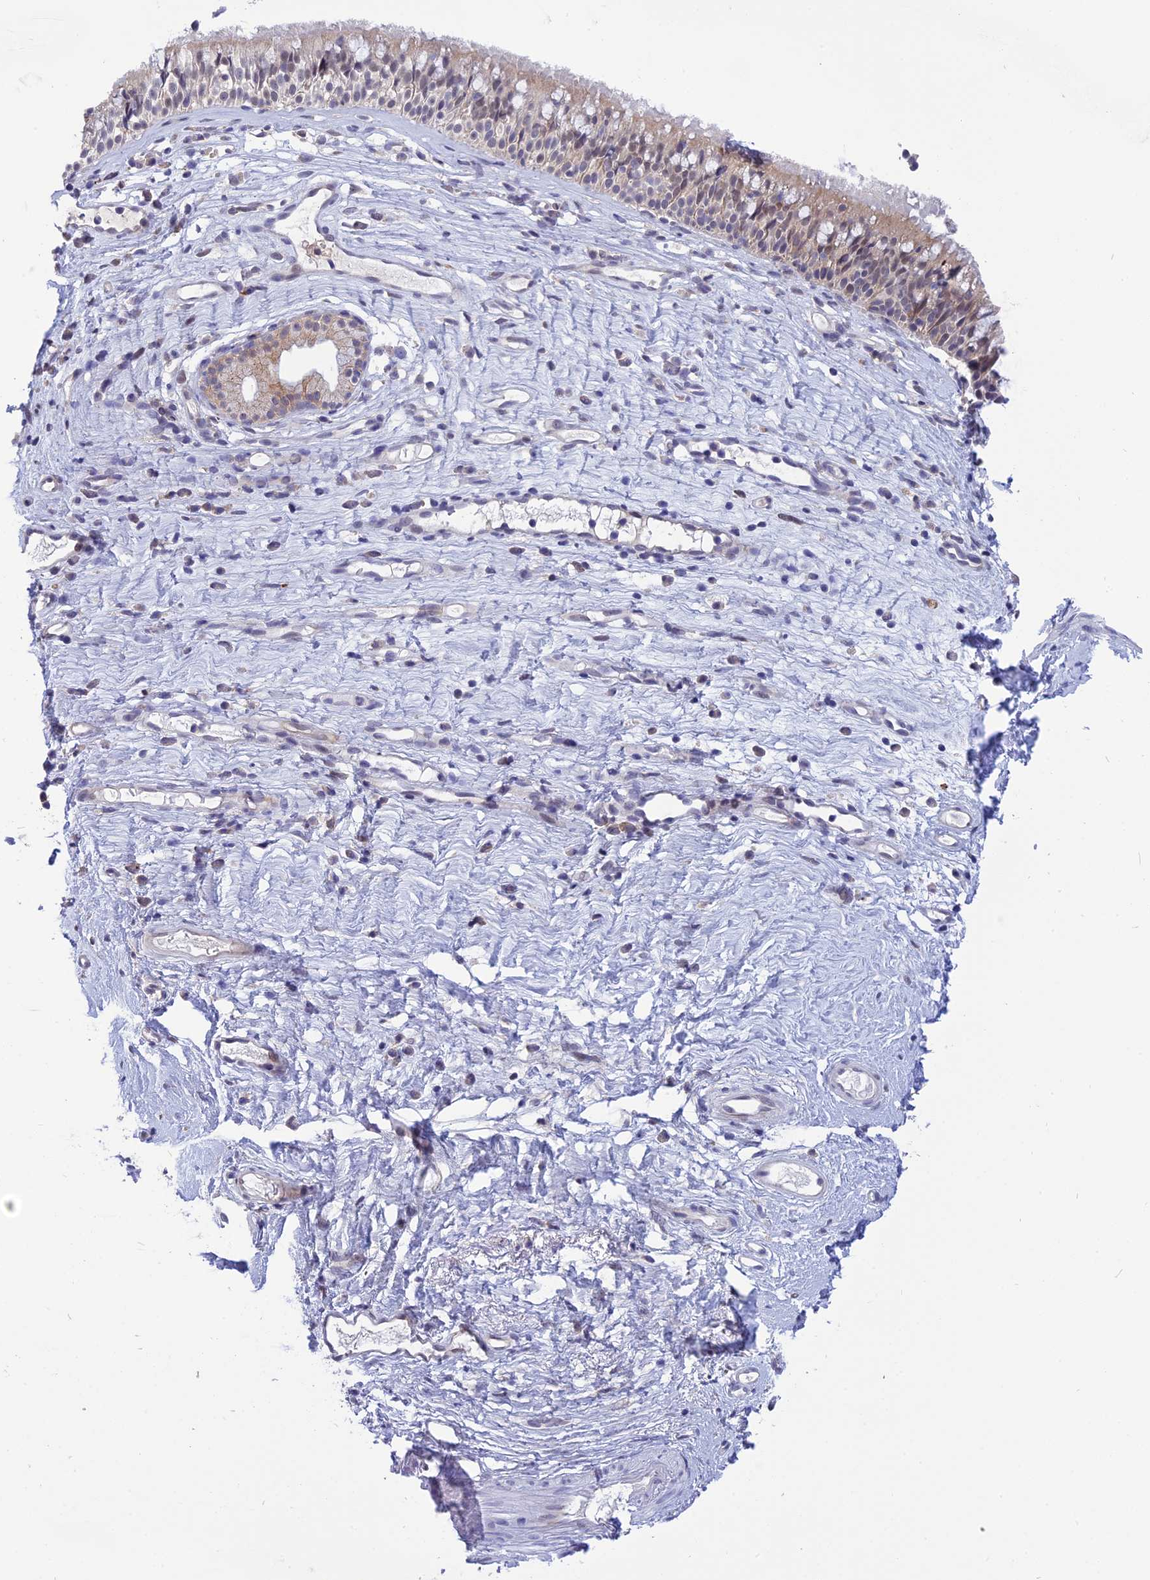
{"staining": {"intensity": "weak", "quantity": "<25%", "location": "cytoplasmic/membranous,nuclear"}, "tissue": "nasopharynx", "cell_type": "Respiratory epithelial cells", "image_type": "normal", "snomed": [{"axis": "morphology", "description": "Normal tissue, NOS"}, {"axis": "morphology", "description": "Inflammation, NOS"}, {"axis": "morphology", "description": "Malignant melanoma, Metastatic site"}, {"axis": "topography", "description": "Nasopharynx"}], "caption": "This is an immunohistochemistry (IHC) photomicrograph of unremarkable human nasopharynx. There is no expression in respiratory epithelial cells.", "gene": "KCTD14", "patient": {"sex": "male", "age": 70}}